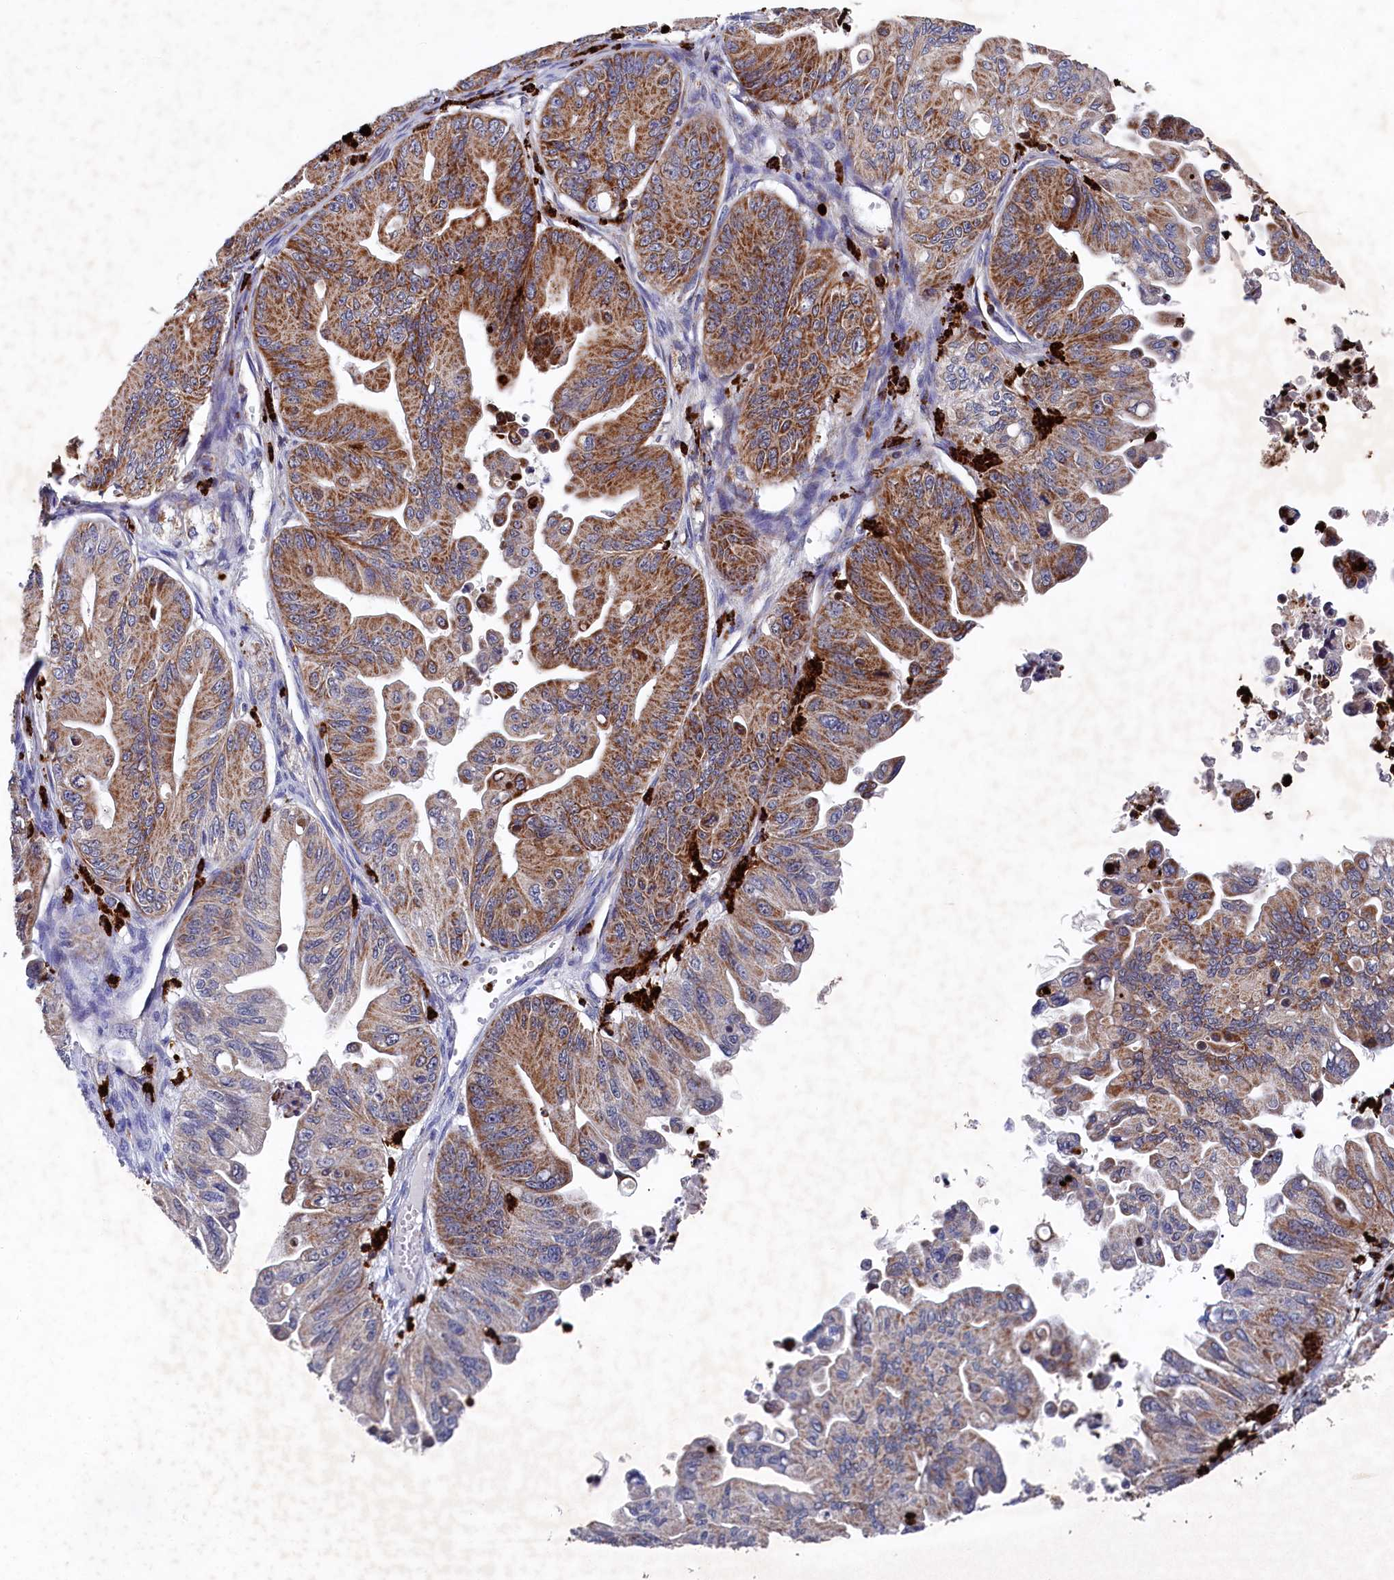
{"staining": {"intensity": "moderate", "quantity": "25%-75%", "location": "cytoplasmic/membranous"}, "tissue": "ovarian cancer", "cell_type": "Tumor cells", "image_type": "cancer", "snomed": [{"axis": "morphology", "description": "Cystadenocarcinoma, mucinous, NOS"}, {"axis": "topography", "description": "Ovary"}], "caption": "Brown immunohistochemical staining in ovarian mucinous cystadenocarcinoma shows moderate cytoplasmic/membranous staining in about 25%-75% of tumor cells.", "gene": "CHCHD1", "patient": {"sex": "female", "age": 71}}